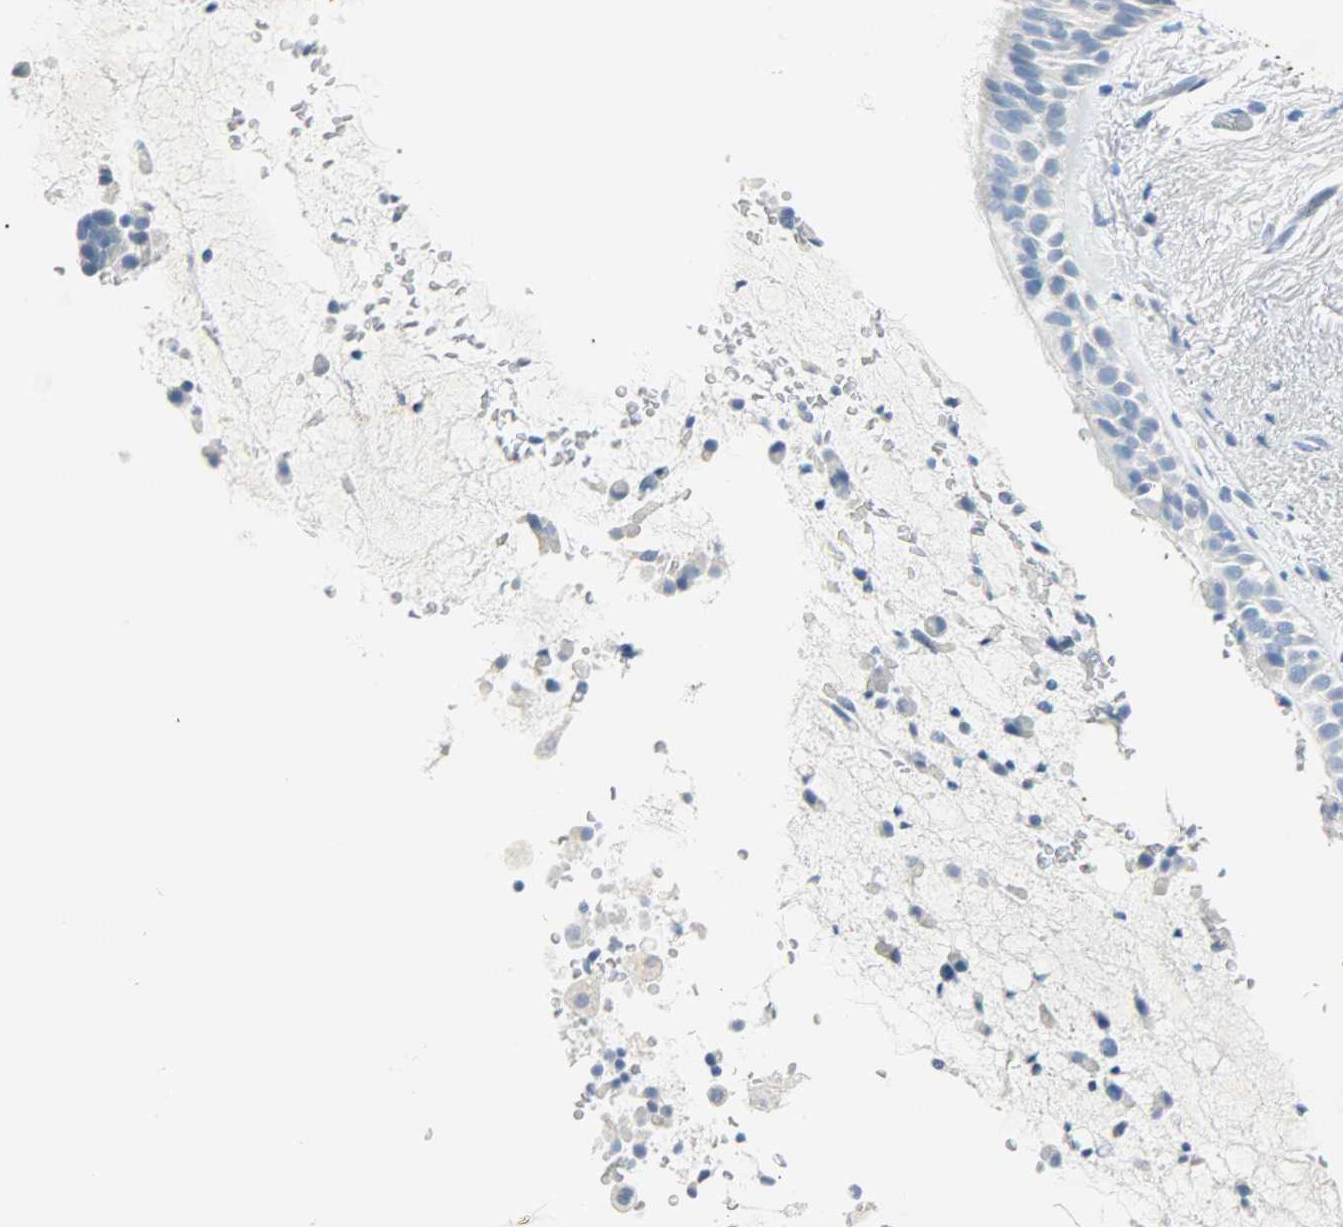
{"staining": {"intensity": "negative", "quantity": "none", "location": "none"}, "tissue": "bronchus", "cell_type": "Respiratory epithelial cells", "image_type": "normal", "snomed": [{"axis": "morphology", "description": "Normal tissue, NOS"}, {"axis": "topography", "description": "Bronchus"}], "caption": "Immunohistochemistry (IHC) histopathology image of normal bronchus: bronchus stained with DAB shows no significant protein expression in respiratory epithelial cells.", "gene": "CA3", "patient": {"sex": "female", "age": 54}}